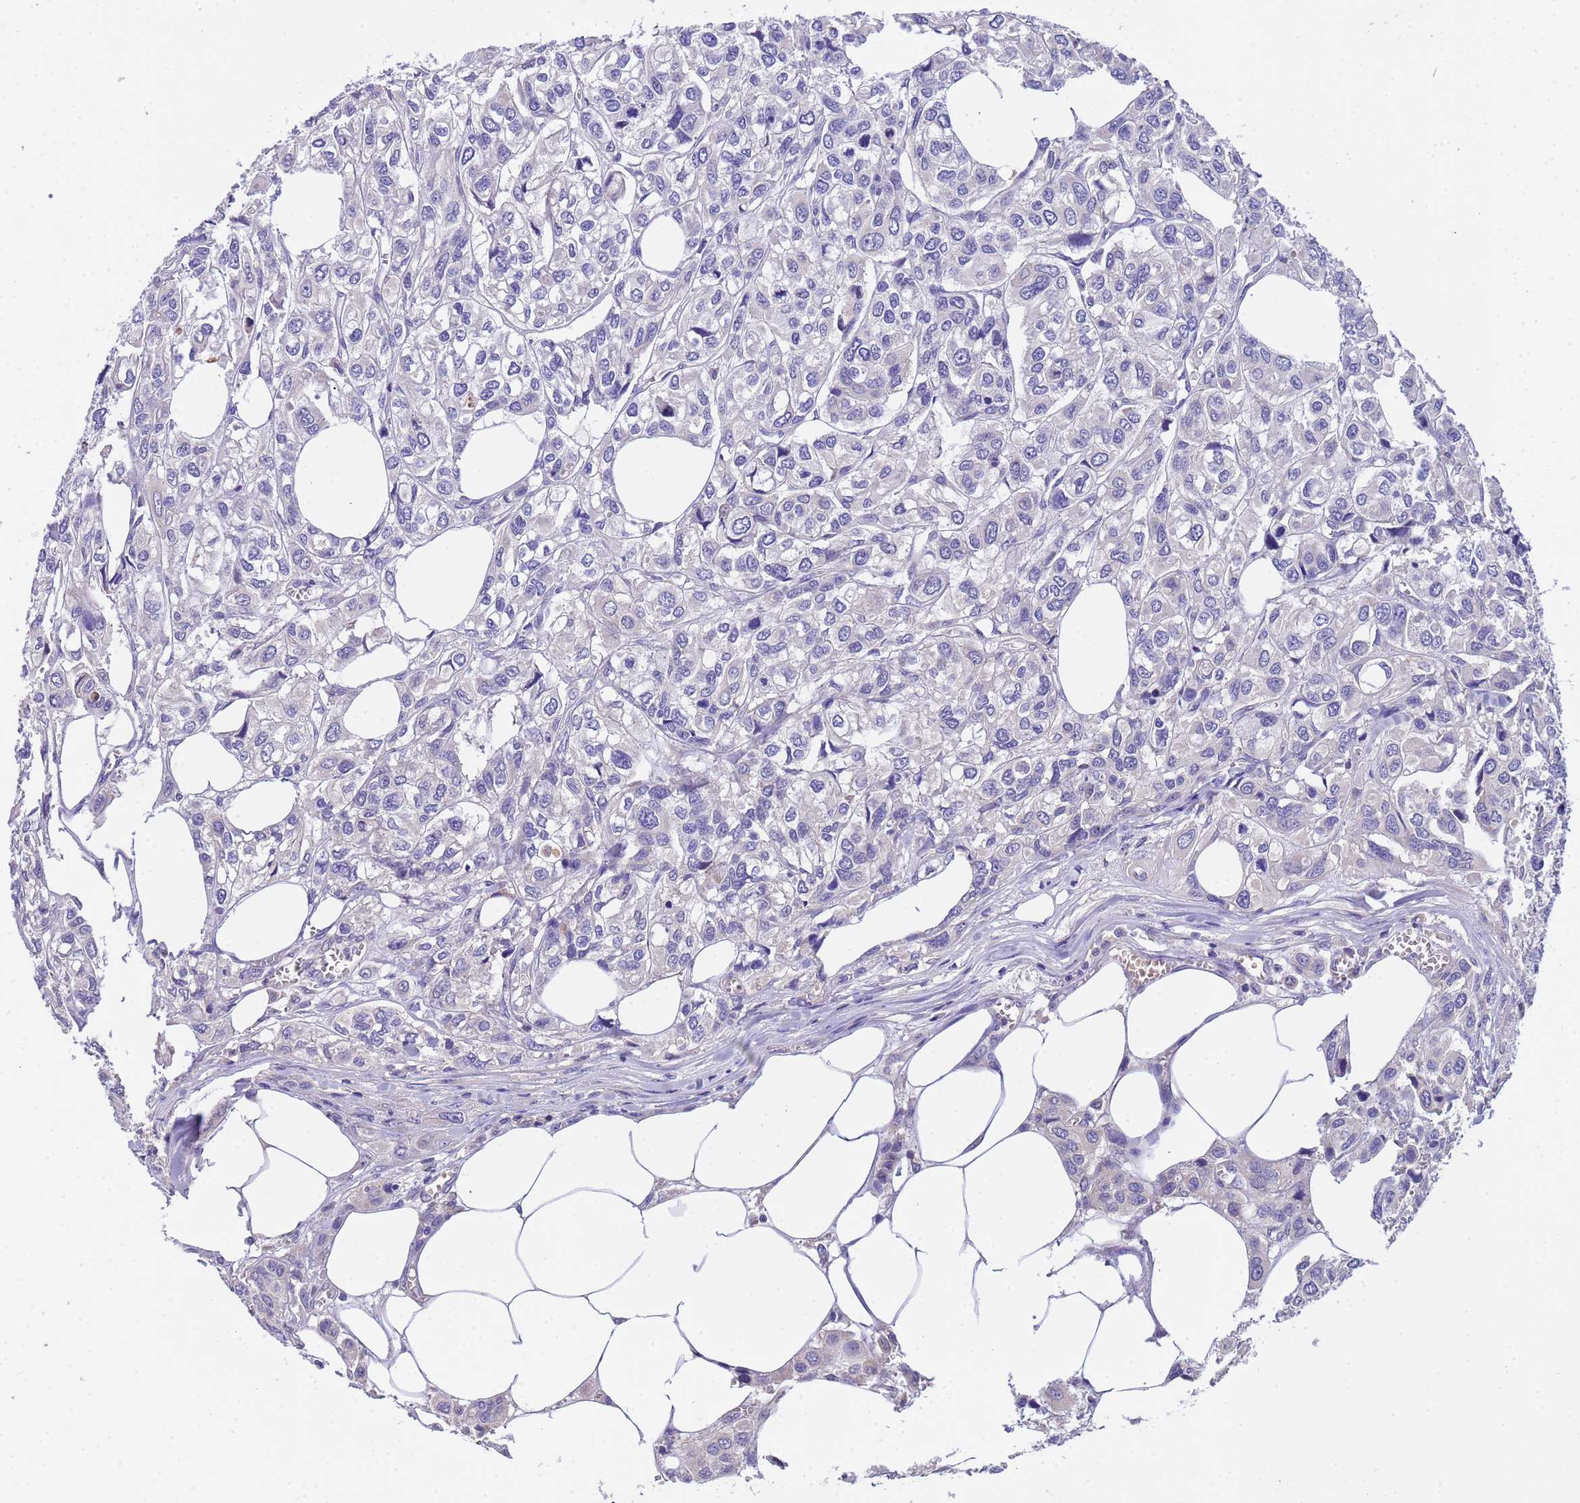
{"staining": {"intensity": "negative", "quantity": "none", "location": "none"}, "tissue": "urothelial cancer", "cell_type": "Tumor cells", "image_type": "cancer", "snomed": [{"axis": "morphology", "description": "Urothelial carcinoma, High grade"}, {"axis": "topography", "description": "Urinary bladder"}], "caption": "High-grade urothelial carcinoma was stained to show a protein in brown. There is no significant positivity in tumor cells.", "gene": "SLC24A3", "patient": {"sex": "male", "age": 67}}